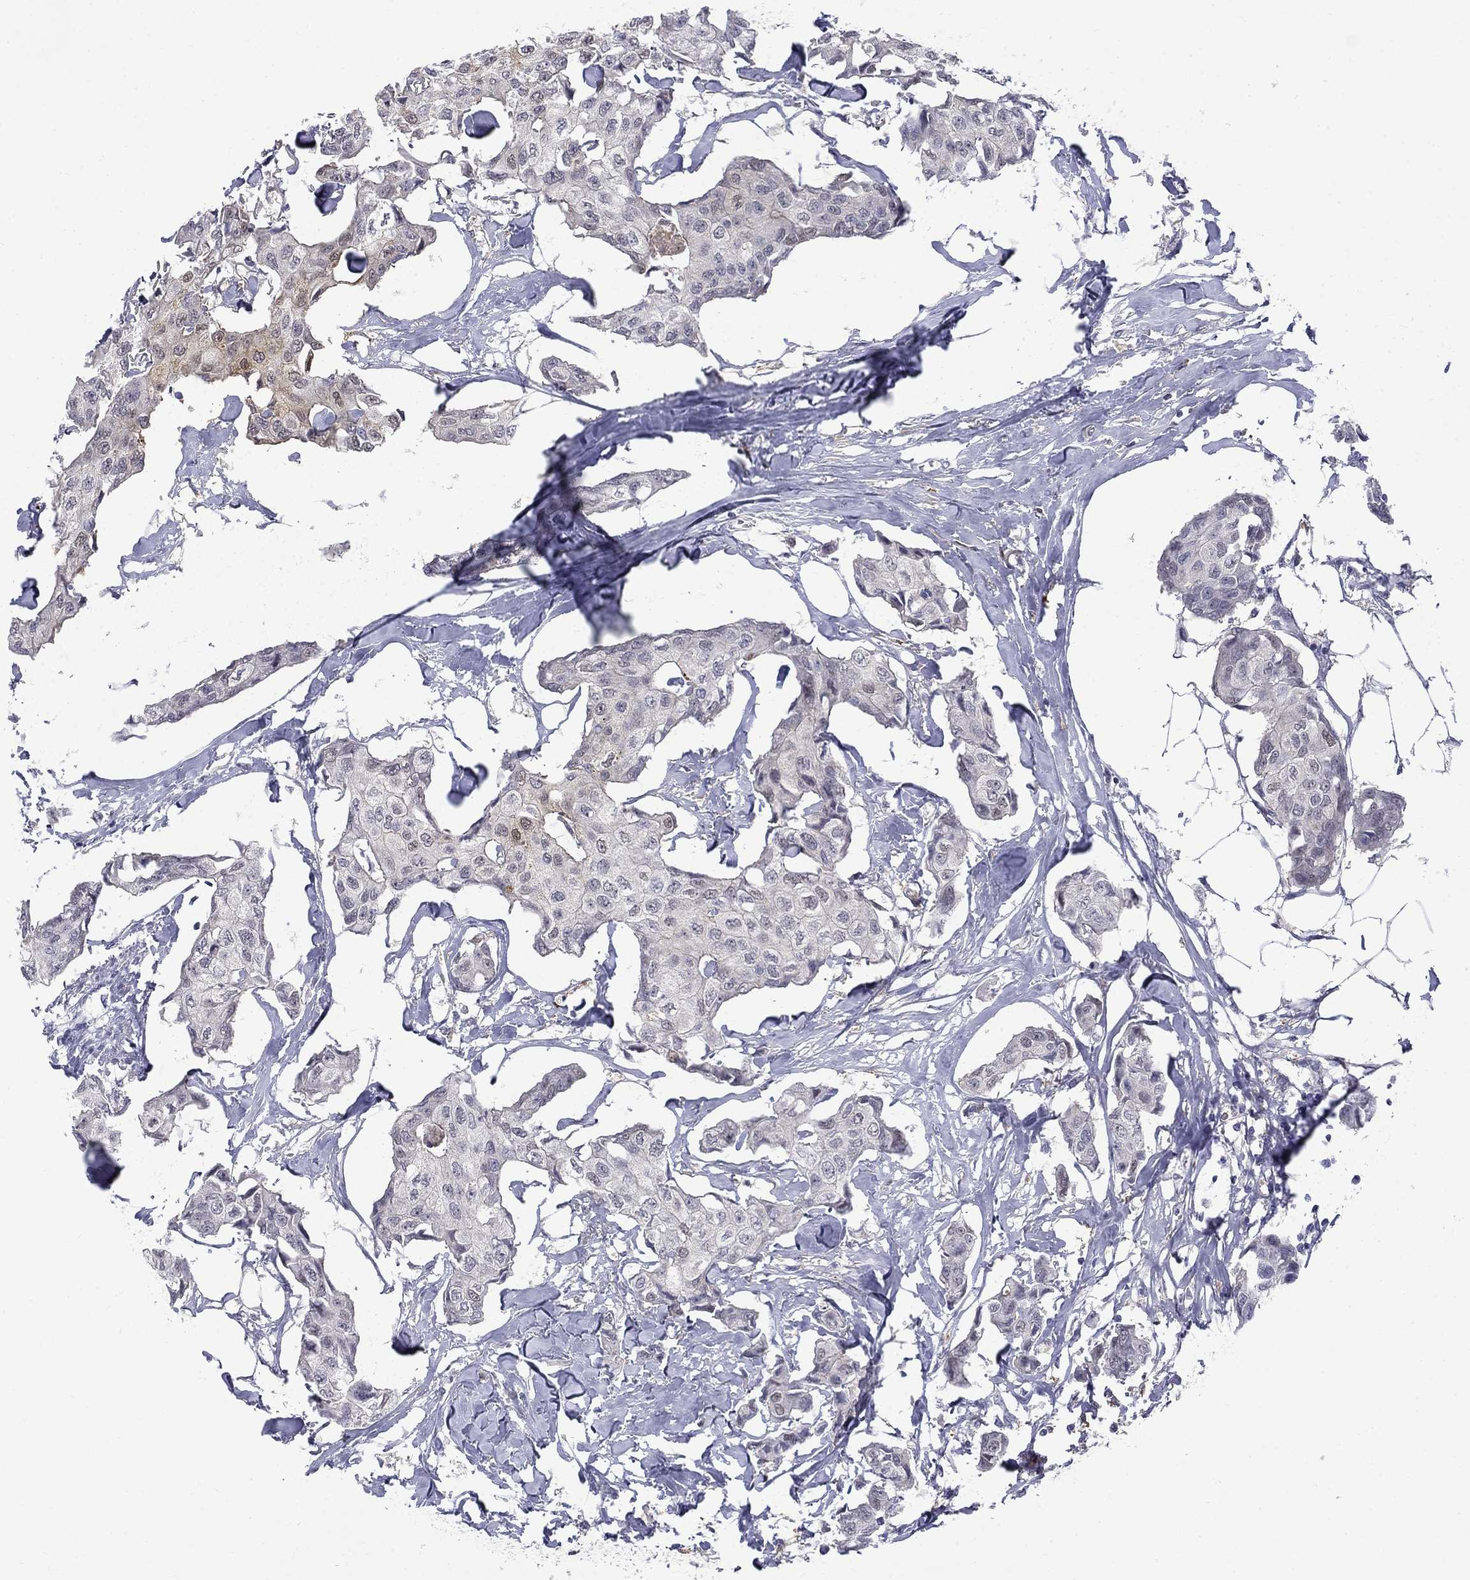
{"staining": {"intensity": "weak", "quantity": "<25%", "location": "cytoplasmic/membranous,nuclear"}, "tissue": "breast cancer", "cell_type": "Tumor cells", "image_type": "cancer", "snomed": [{"axis": "morphology", "description": "Duct carcinoma"}, {"axis": "topography", "description": "Breast"}], "caption": "Immunohistochemistry photomicrograph of breast infiltrating ductal carcinoma stained for a protein (brown), which shows no staining in tumor cells.", "gene": "PCBP3", "patient": {"sex": "female", "age": 80}}